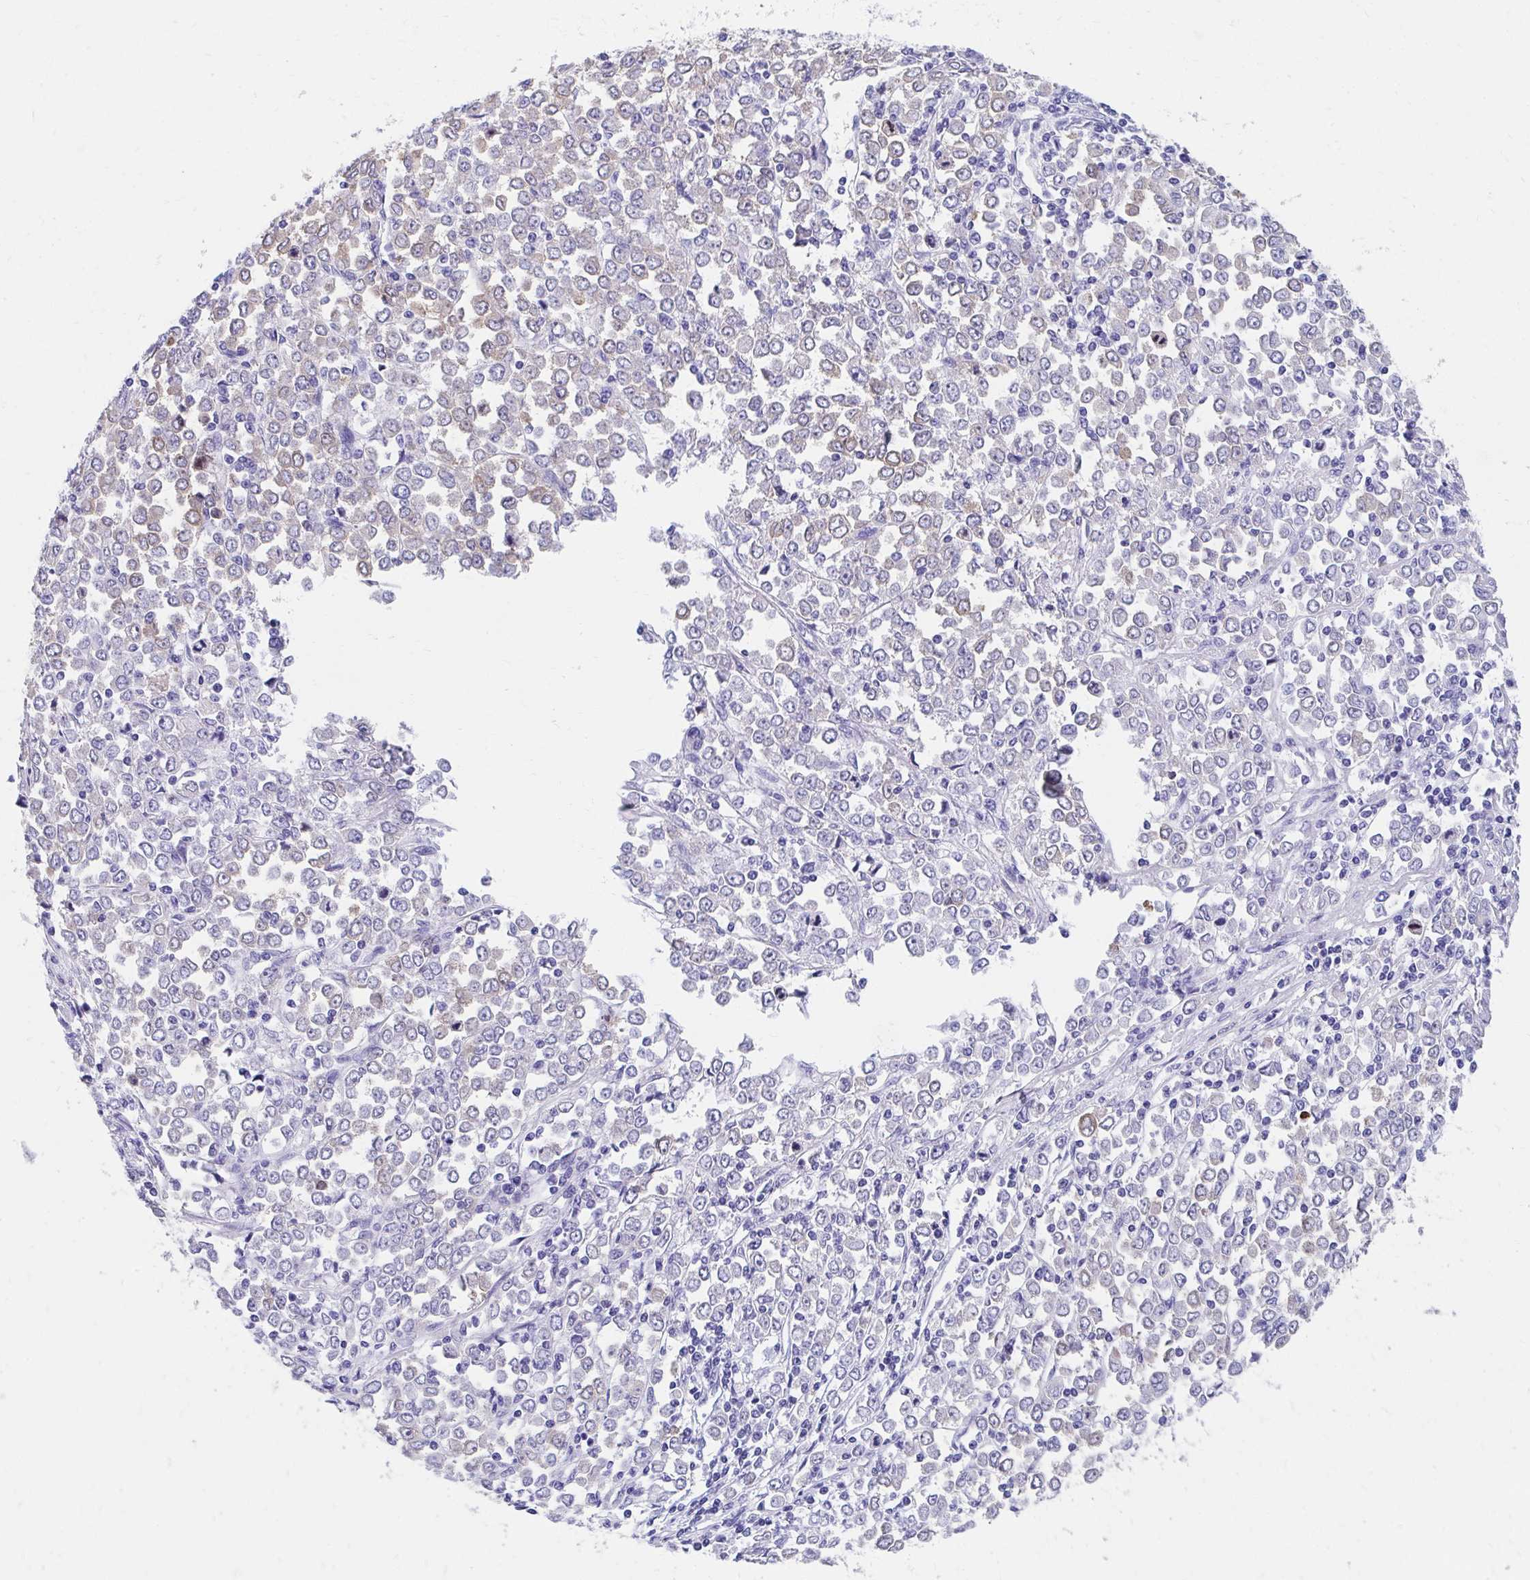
{"staining": {"intensity": "negative", "quantity": "none", "location": "none"}, "tissue": "stomach cancer", "cell_type": "Tumor cells", "image_type": "cancer", "snomed": [{"axis": "morphology", "description": "Adenocarcinoma, NOS"}, {"axis": "topography", "description": "Stomach, upper"}], "caption": "High power microscopy histopathology image of an immunohistochemistry photomicrograph of stomach cancer (adenocarcinoma), revealing no significant staining in tumor cells.", "gene": "HGD", "patient": {"sex": "male", "age": 70}}